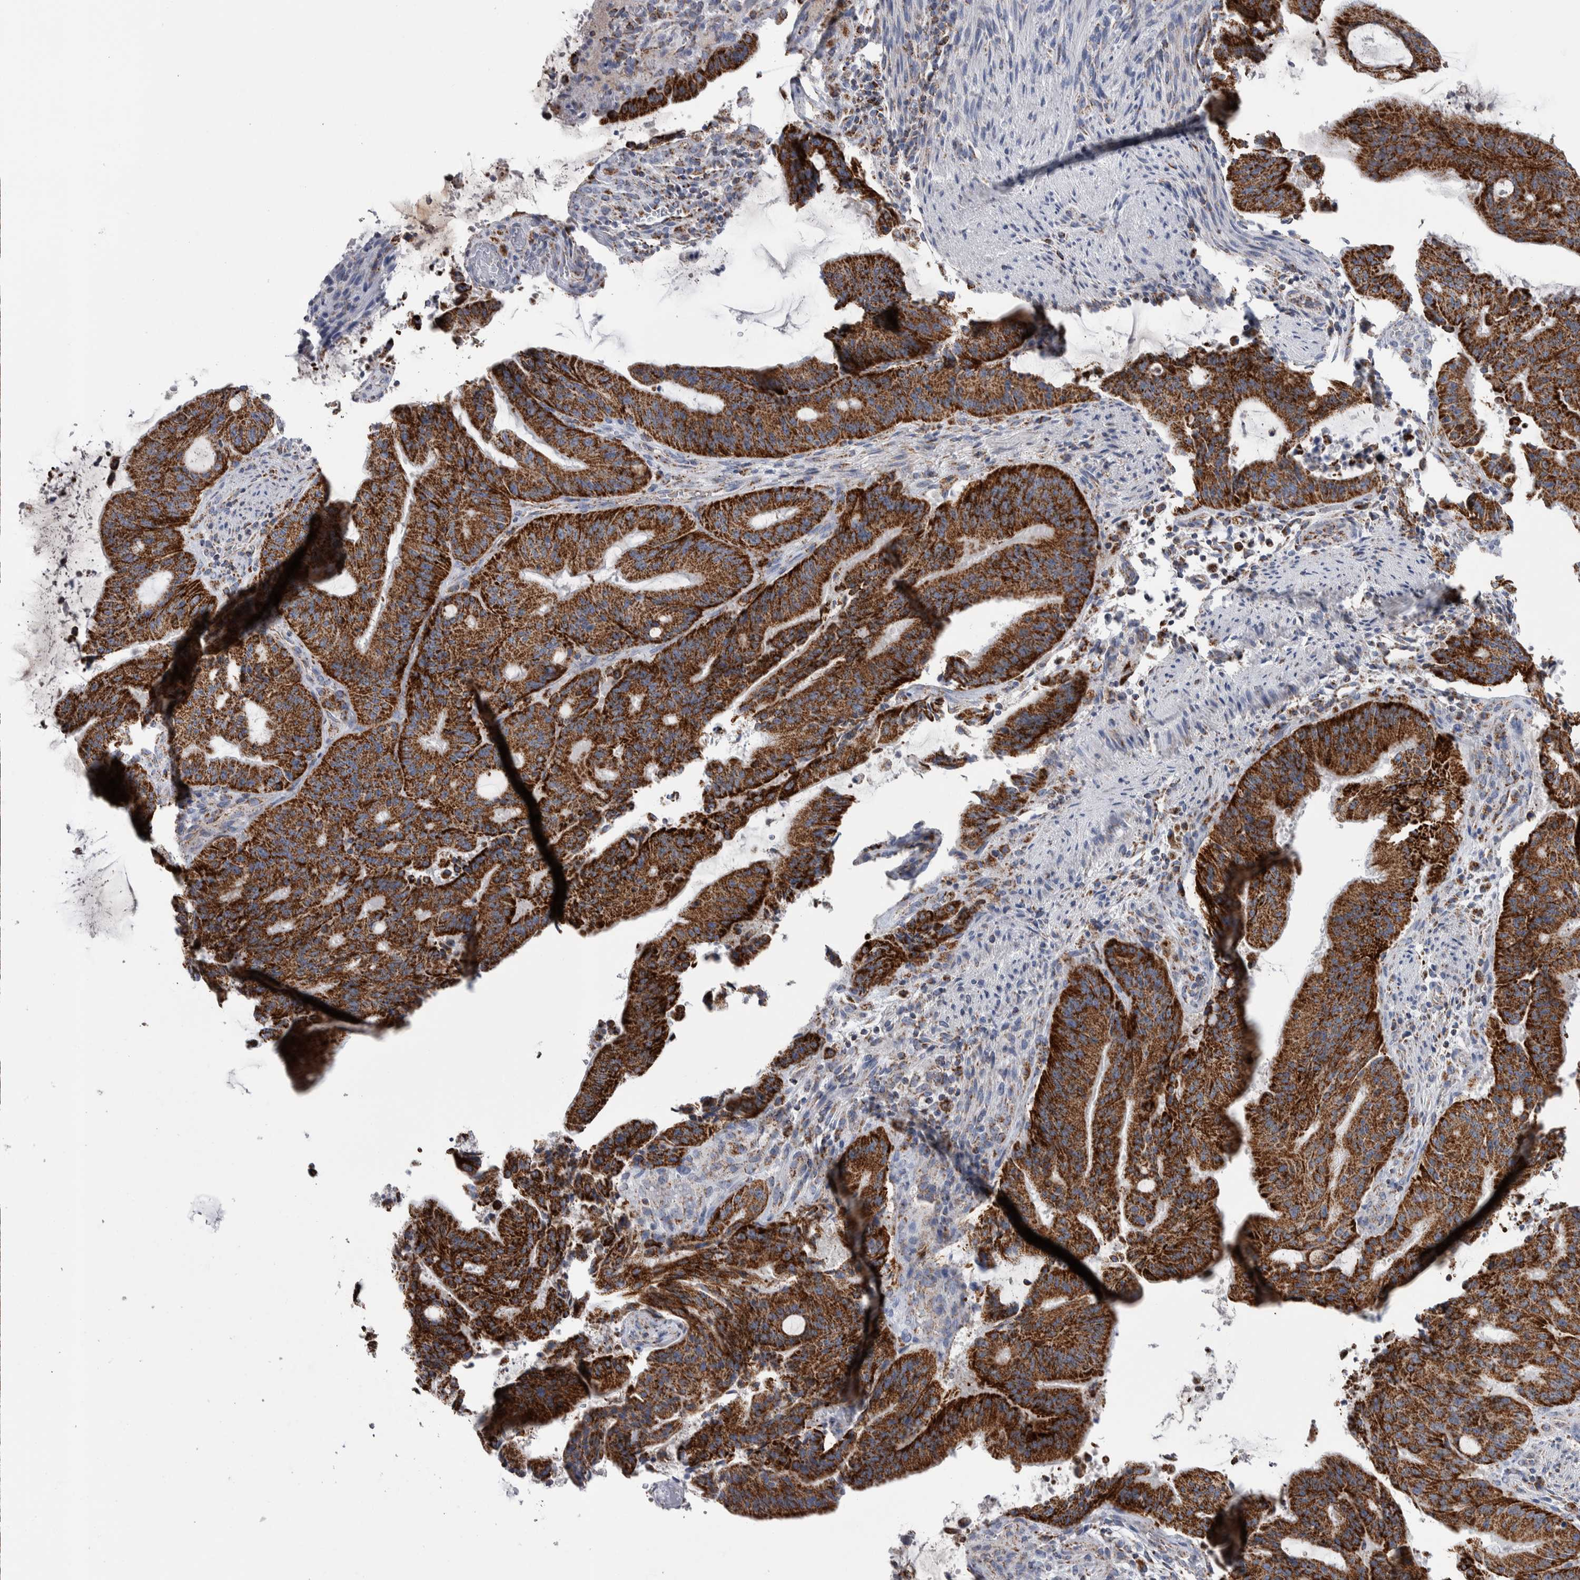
{"staining": {"intensity": "strong", "quantity": ">75%", "location": "cytoplasmic/membranous"}, "tissue": "liver cancer", "cell_type": "Tumor cells", "image_type": "cancer", "snomed": [{"axis": "morphology", "description": "Normal tissue, NOS"}, {"axis": "morphology", "description": "Cholangiocarcinoma"}, {"axis": "topography", "description": "Liver"}, {"axis": "topography", "description": "Peripheral nerve tissue"}], "caption": "DAB immunohistochemical staining of cholangiocarcinoma (liver) demonstrates strong cytoplasmic/membranous protein positivity in approximately >75% of tumor cells.", "gene": "ETFA", "patient": {"sex": "female", "age": 73}}